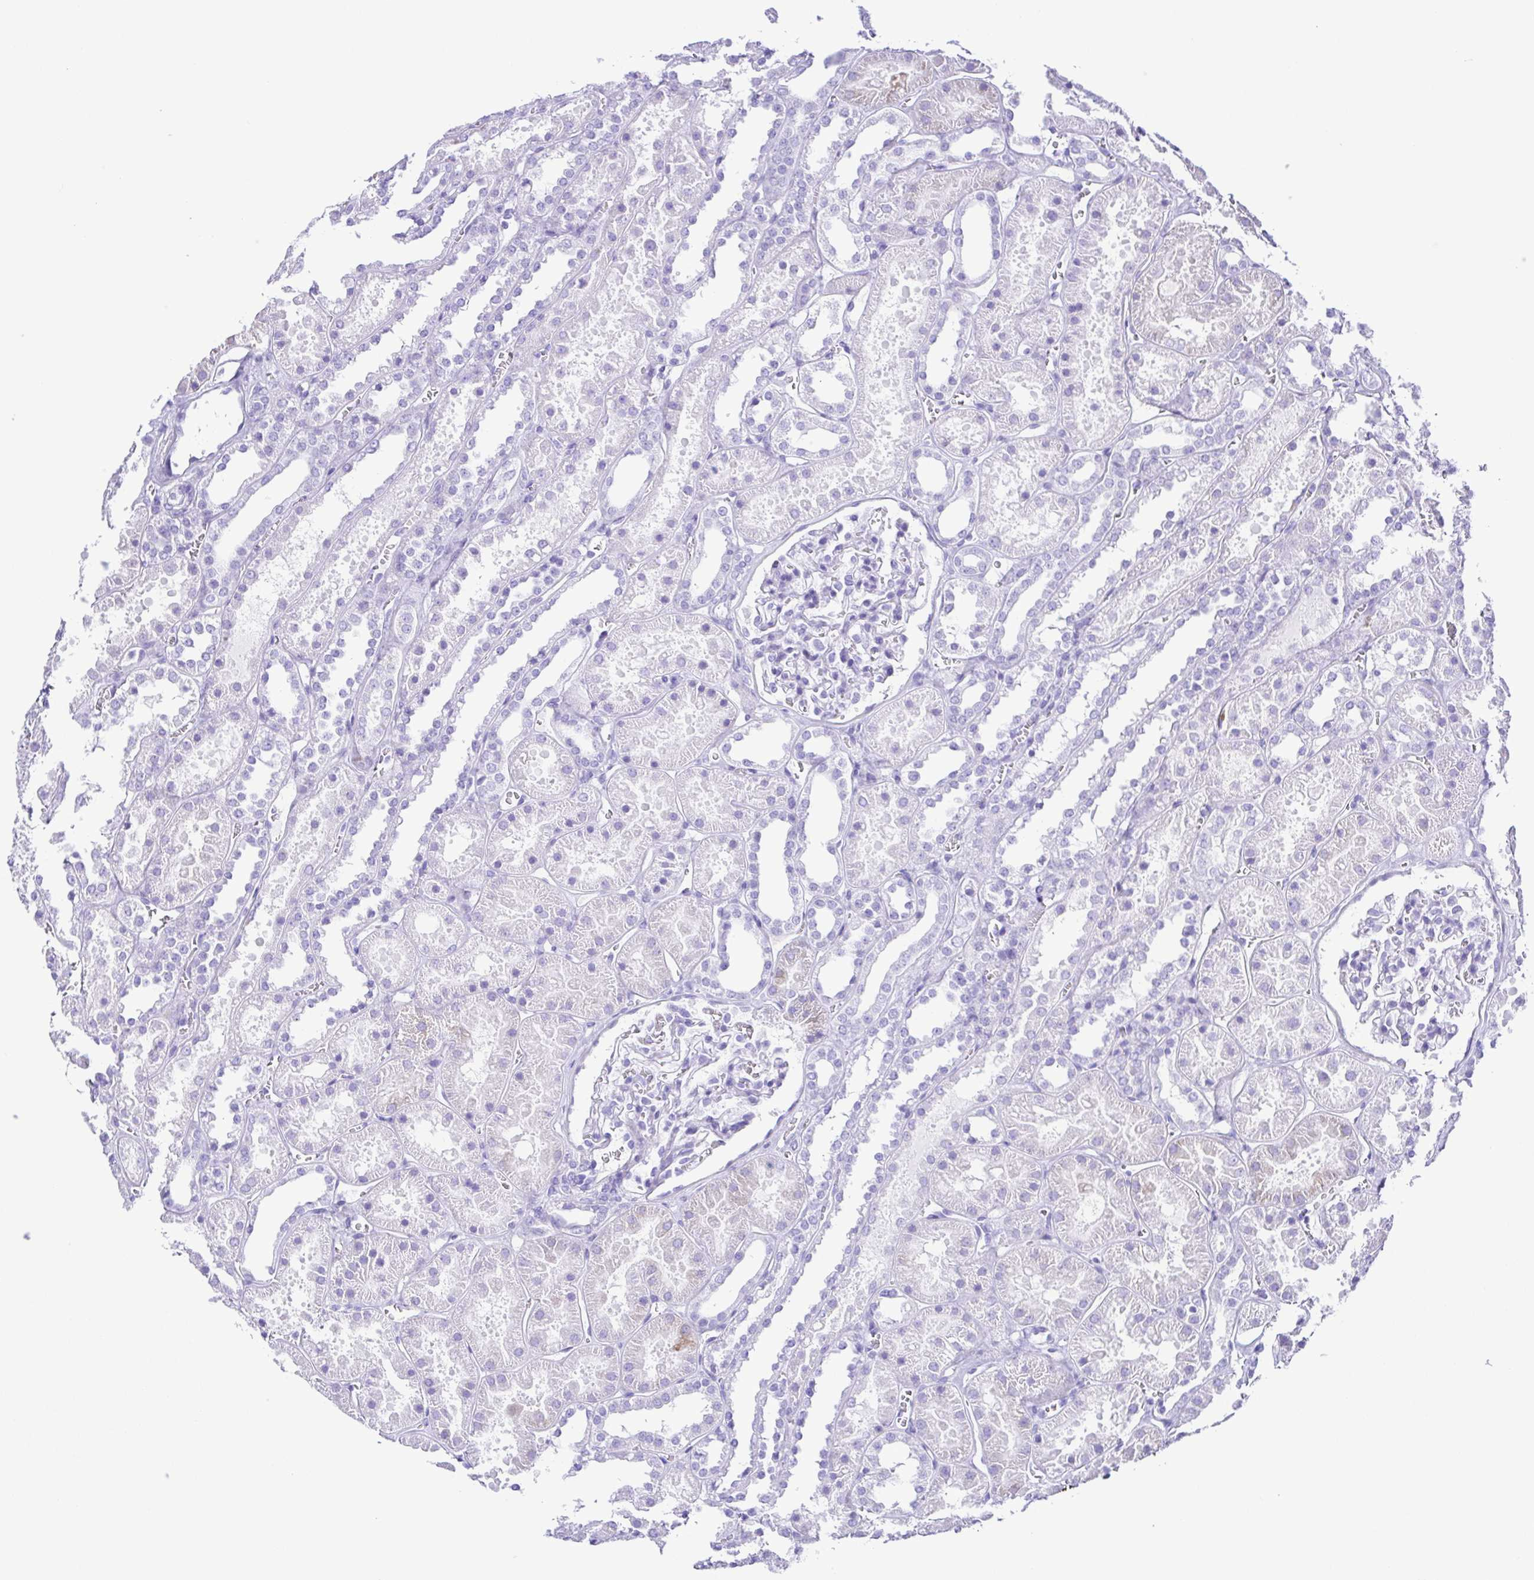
{"staining": {"intensity": "negative", "quantity": "none", "location": "none"}, "tissue": "kidney", "cell_type": "Cells in glomeruli", "image_type": "normal", "snomed": [{"axis": "morphology", "description": "Normal tissue, NOS"}, {"axis": "topography", "description": "Kidney"}], "caption": "Immunohistochemistry (IHC) of unremarkable kidney reveals no positivity in cells in glomeruli.", "gene": "ERP27", "patient": {"sex": "female", "age": 41}}